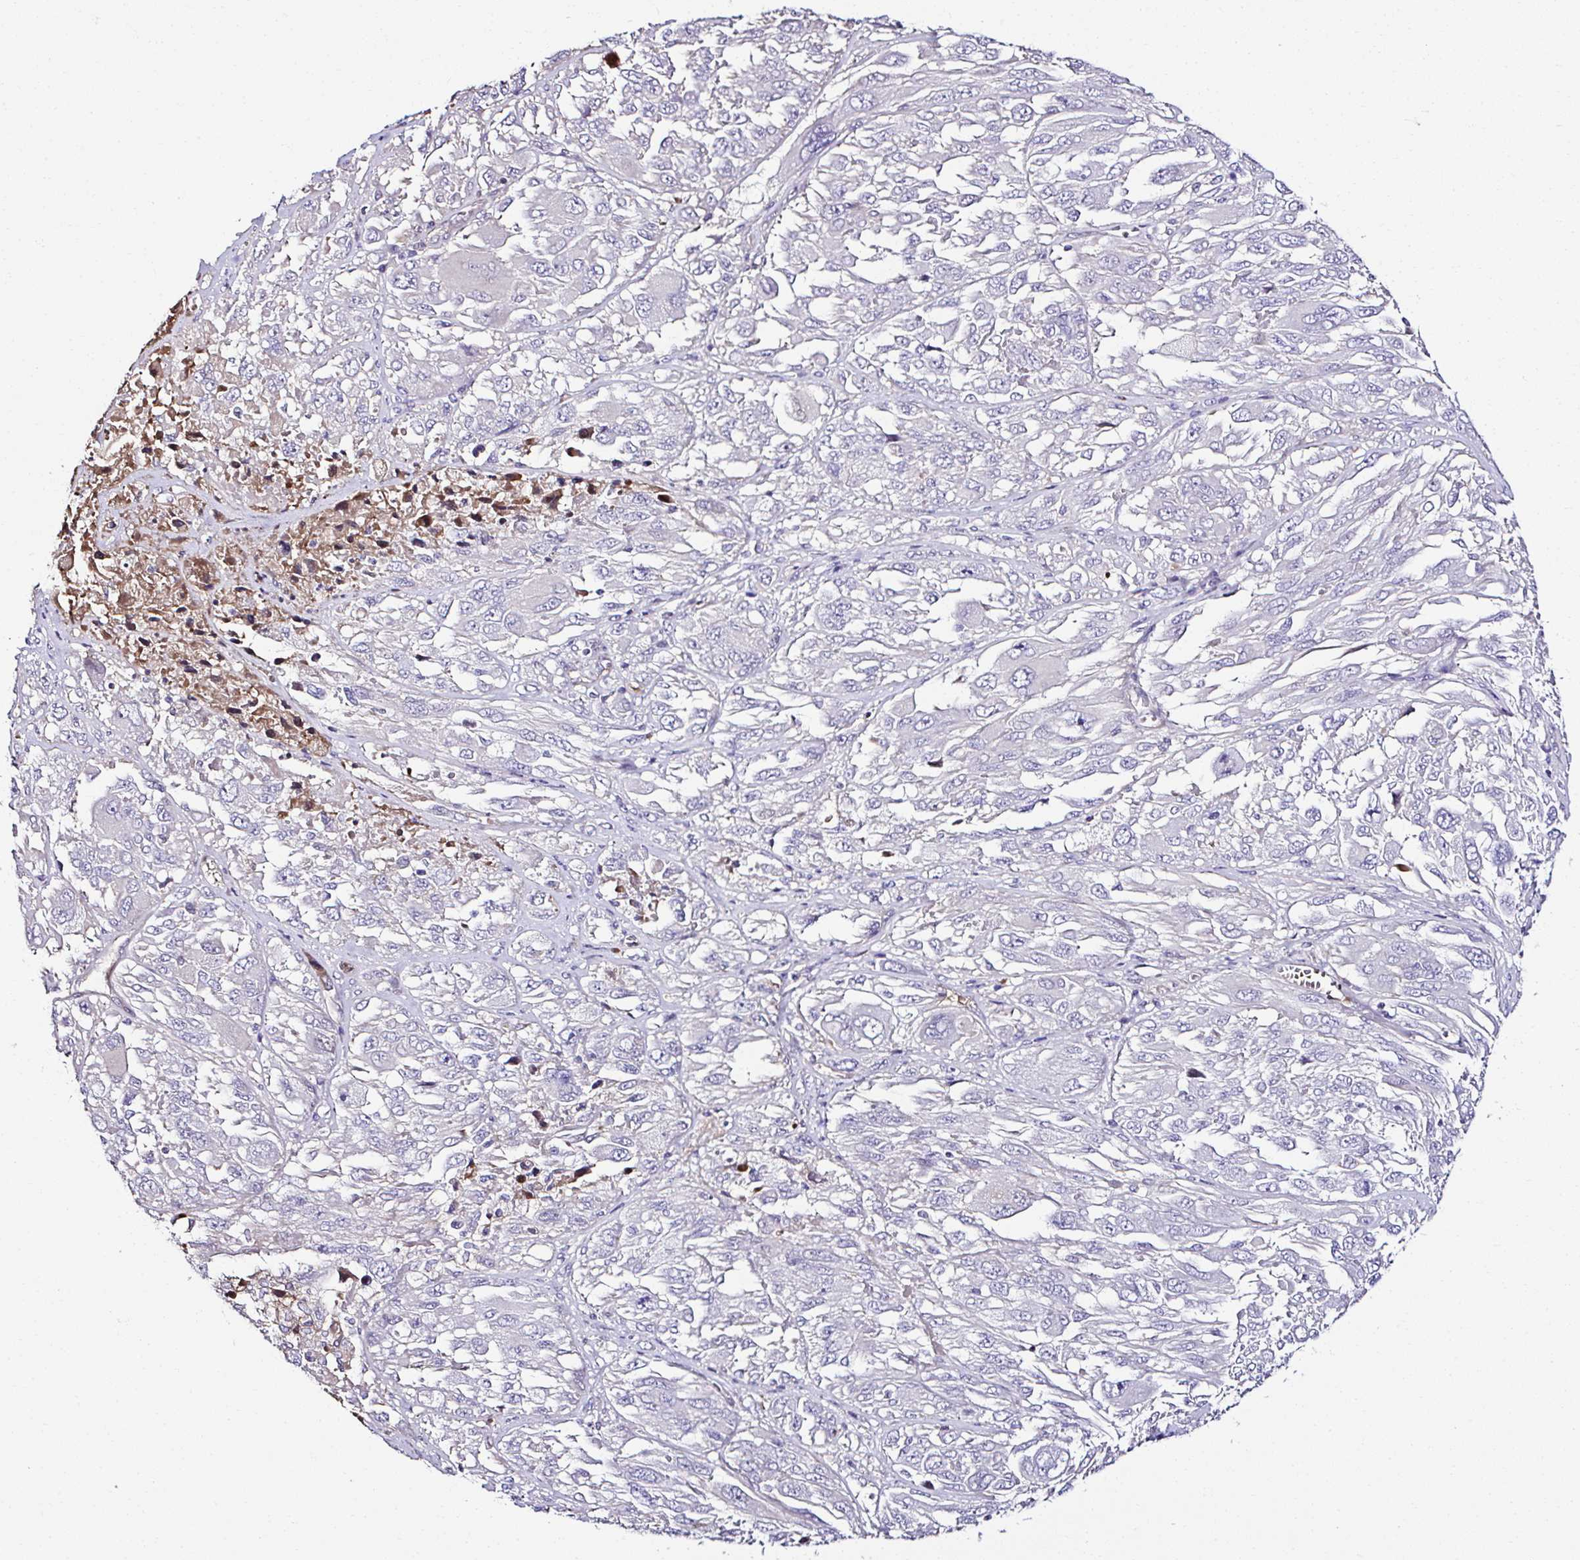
{"staining": {"intensity": "negative", "quantity": "none", "location": "none"}, "tissue": "melanoma", "cell_type": "Tumor cells", "image_type": "cancer", "snomed": [{"axis": "morphology", "description": "Malignant melanoma, NOS"}, {"axis": "topography", "description": "Skin"}], "caption": "Malignant melanoma was stained to show a protein in brown. There is no significant positivity in tumor cells.", "gene": "CCDC85C", "patient": {"sex": "female", "age": 91}}